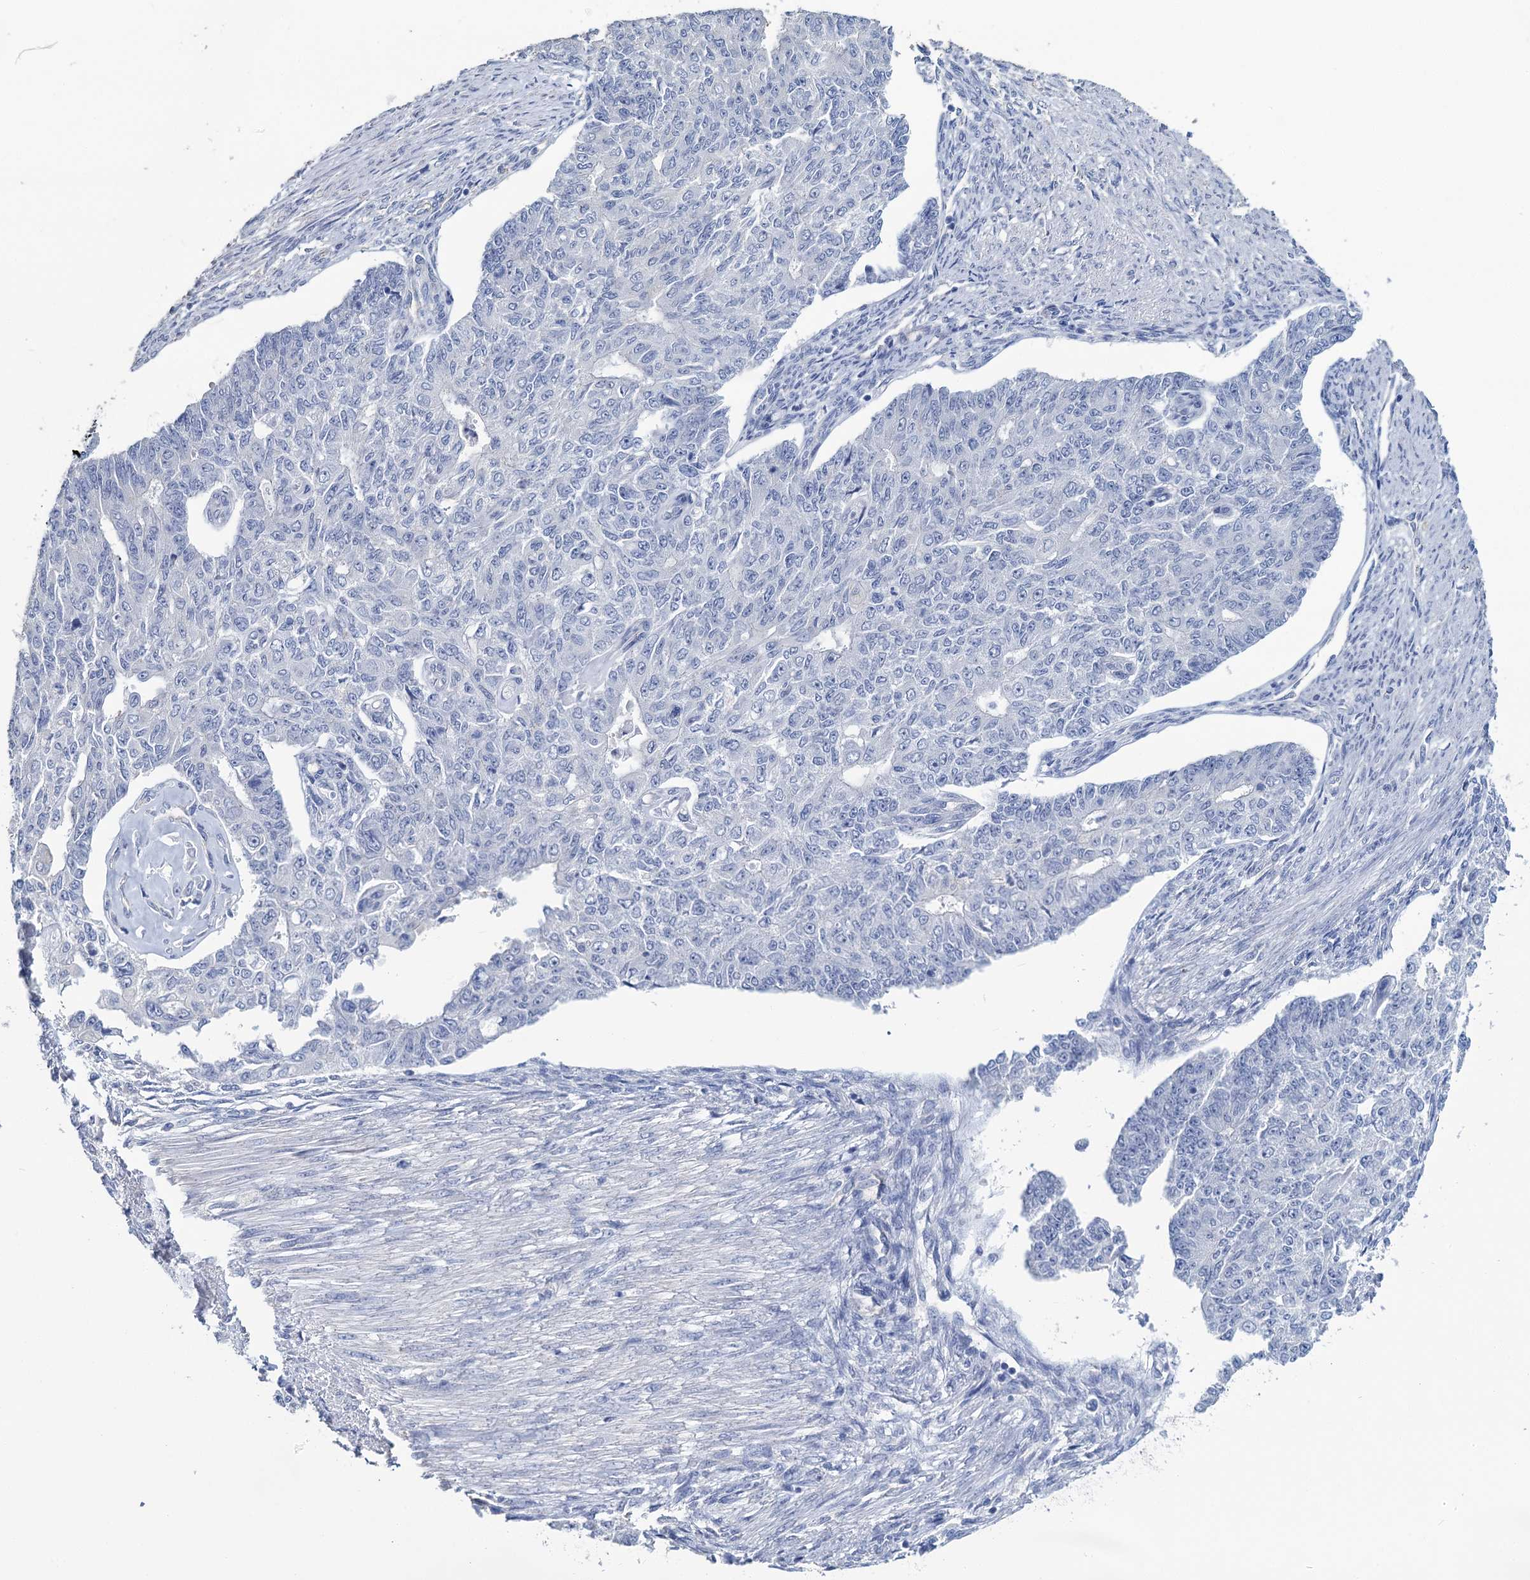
{"staining": {"intensity": "negative", "quantity": "none", "location": "none"}, "tissue": "endometrial cancer", "cell_type": "Tumor cells", "image_type": "cancer", "snomed": [{"axis": "morphology", "description": "Adenocarcinoma, NOS"}, {"axis": "topography", "description": "Endometrium"}], "caption": "The immunohistochemistry micrograph has no significant staining in tumor cells of endometrial cancer tissue.", "gene": "SNCB", "patient": {"sex": "female", "age": 32}}